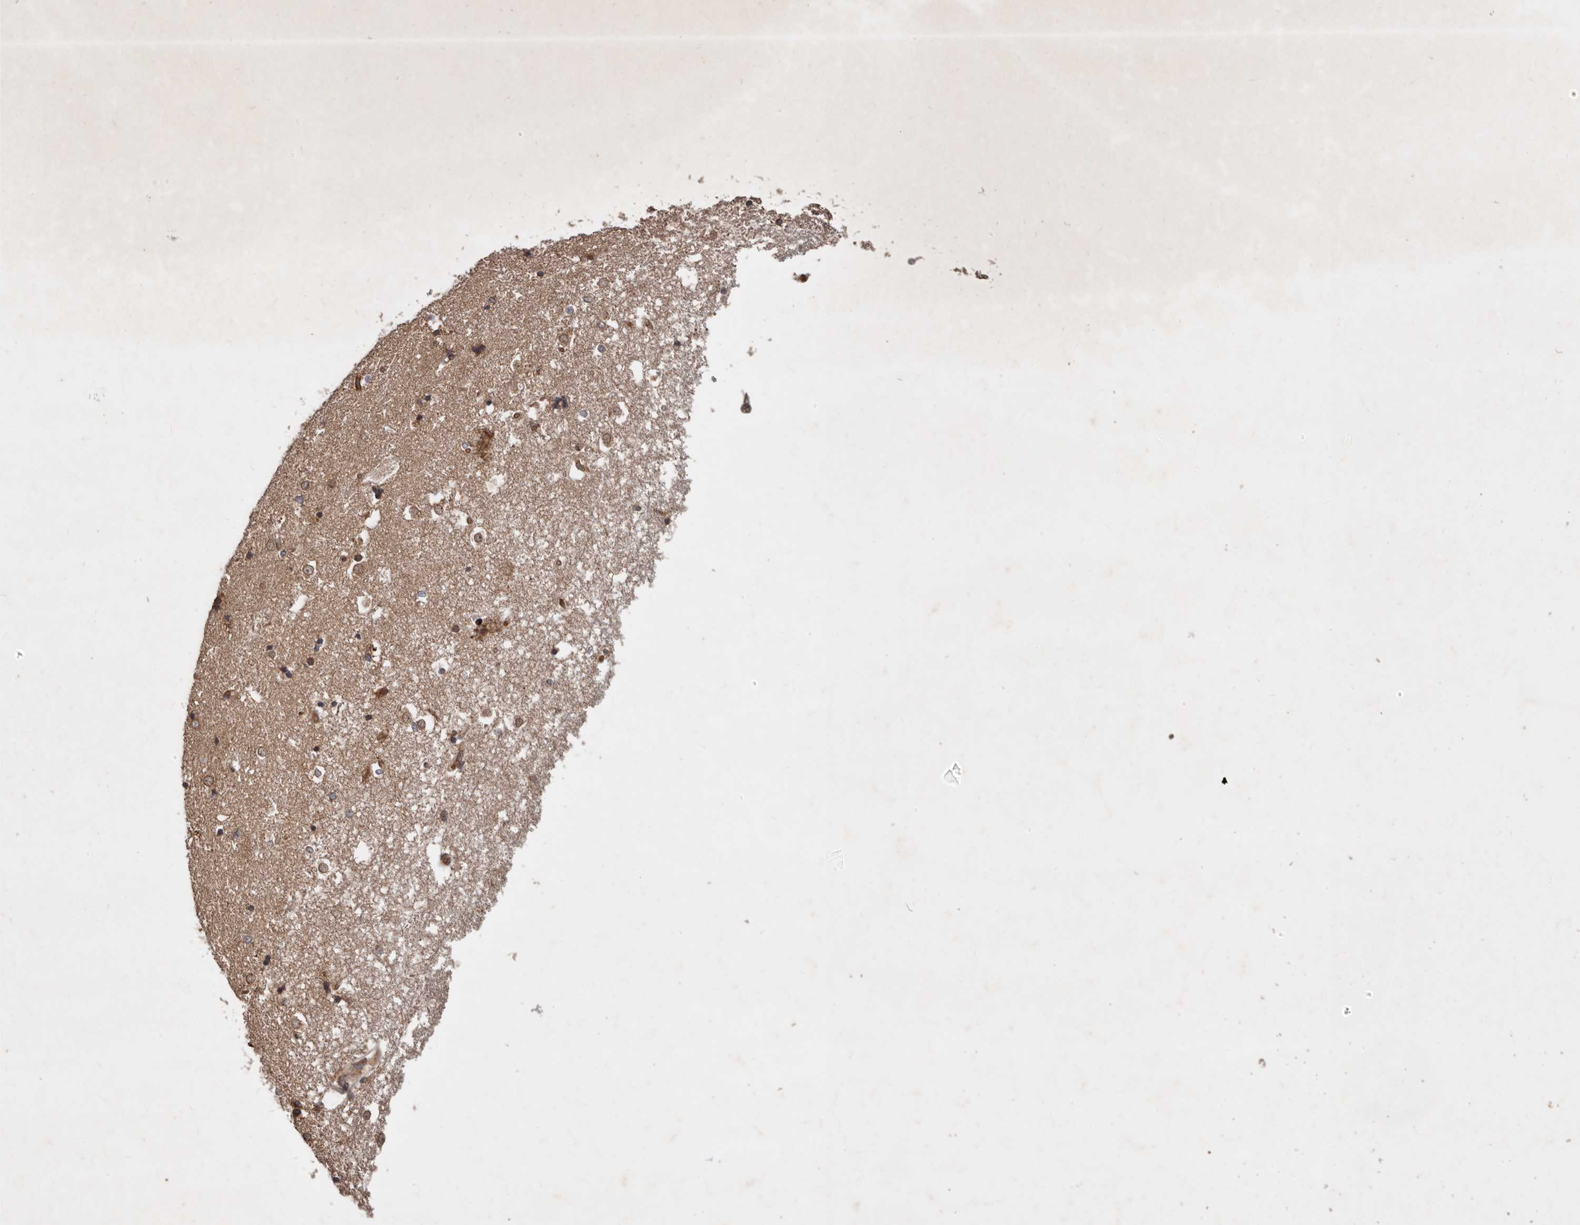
{"staining": {"intensity": "moderate", "quantity": "25%-75%", "location": "cytoplasmic/membranous,nuclear"}, "tissue": "caudate", "cell_type": "Glial cells", "image_type": "normal", "snomed": [{"axis": "morphology", "description": "Normal tissue, NOS"}, {"axis": "topography", "description": "Lateral ventricle wall"}], "caption": "This photomicrograph reveals immunohistochemistry staining of normal caudate, with medium moderate cytoplasmic/membranous,nuclear expression in approximately 25%-75% of glial cells.", "gene": "STK36", "patient": {"sex": "male", "age": 45}}